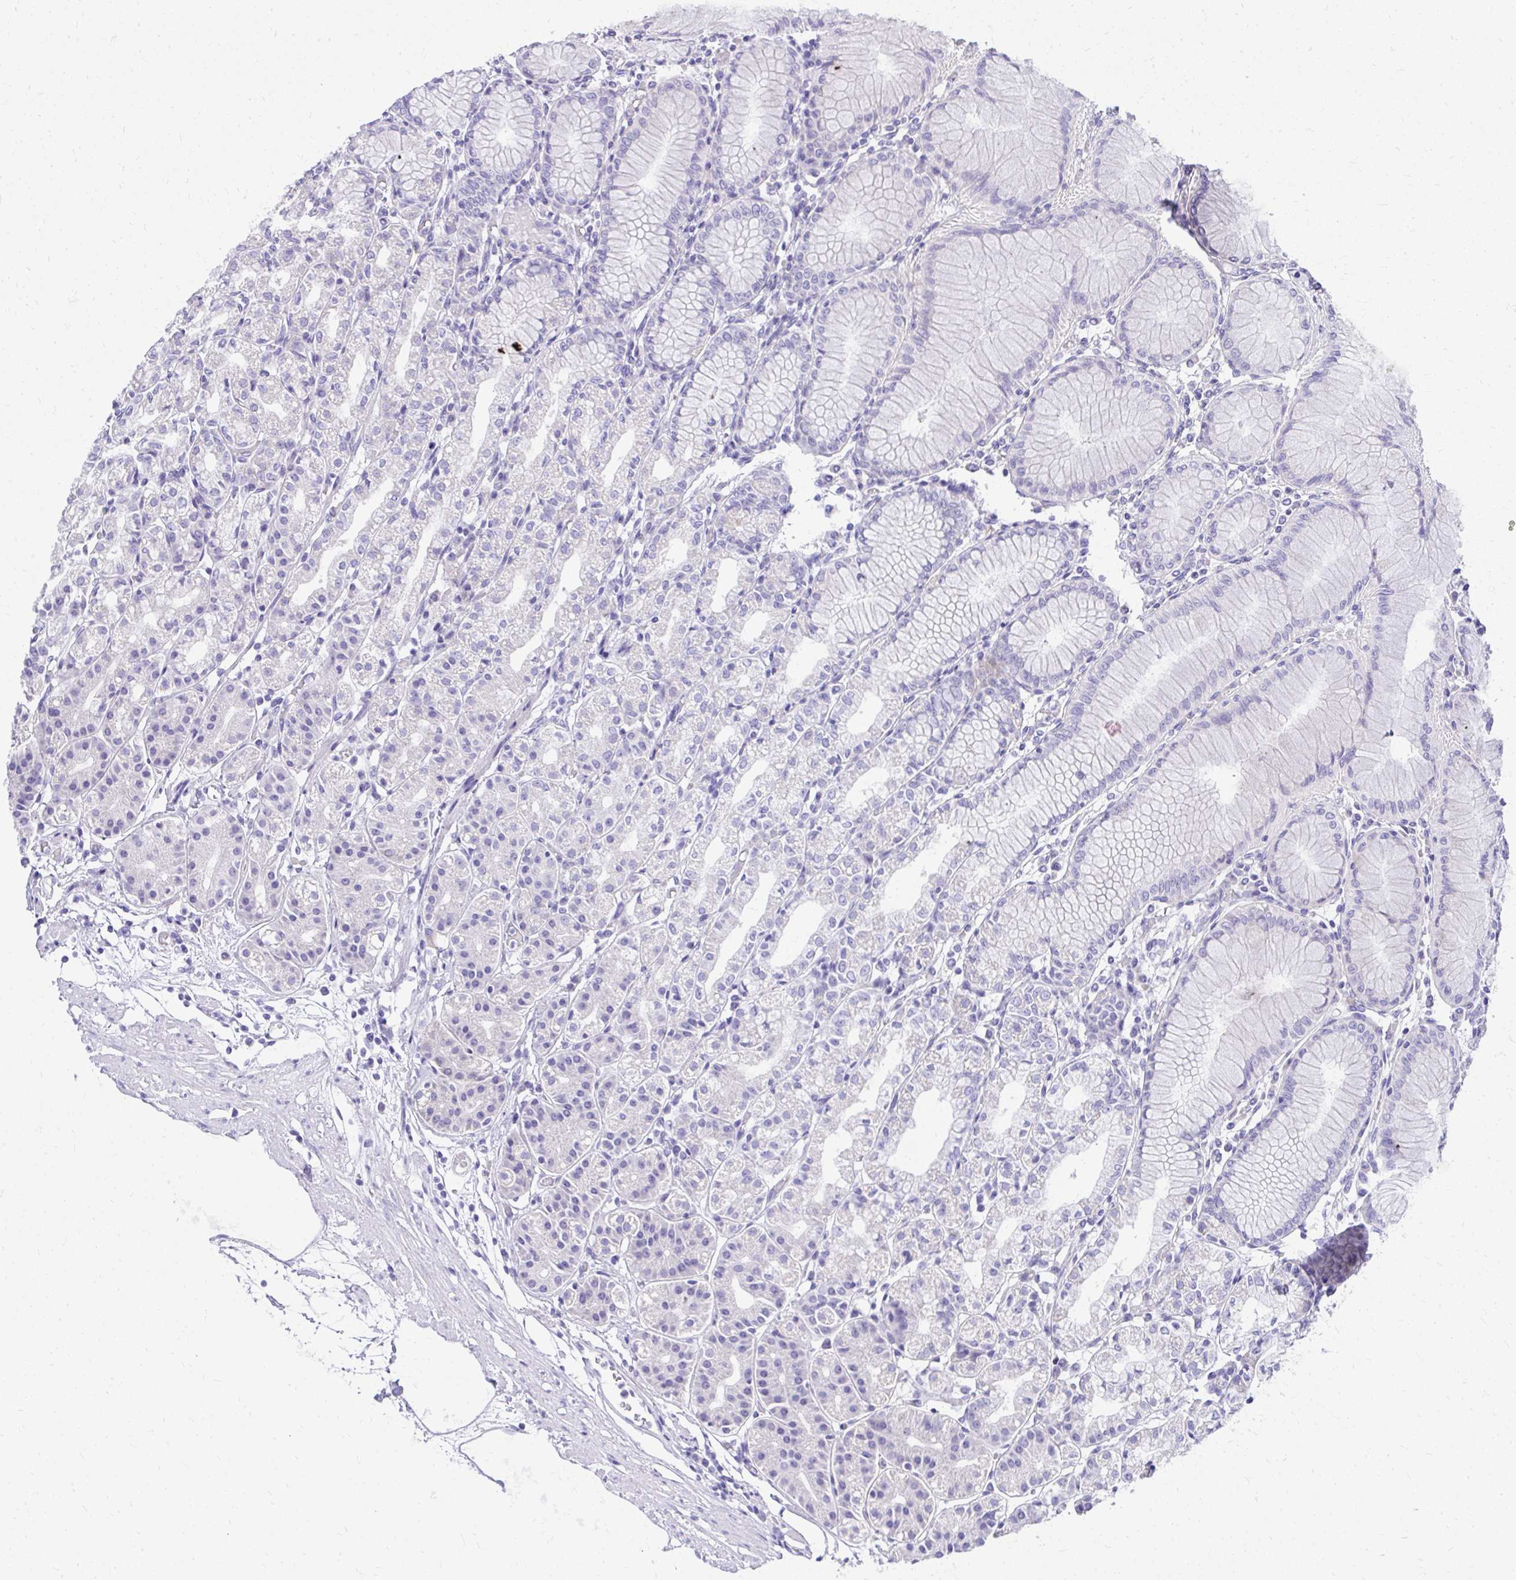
{"staining": {"intensity": "moderate", "quantity": "25%-75%", "location": "cytoplasmic/membranous"}, "tissue": "stomach", "cell_type": "Glandular cells", "image_type": "normal", "snomed": [{"axis": "morphology", "description": "Normal tissue, NOS"}, {"axis": "topography", "description": "Stomach"}], "caption": "Immunohistochemistry (IHC) of normal human stomach demonstrates medium levels of moderate cytoplasmic/membranous expression in about 25%-75% of glandular cells. Using DAB (brown) and hematoxylin (blue) stains, captured at high magnification using brightfield microscopy.", "gene": "BCL6B", "patient": {"sex": "female", "age": 57}}